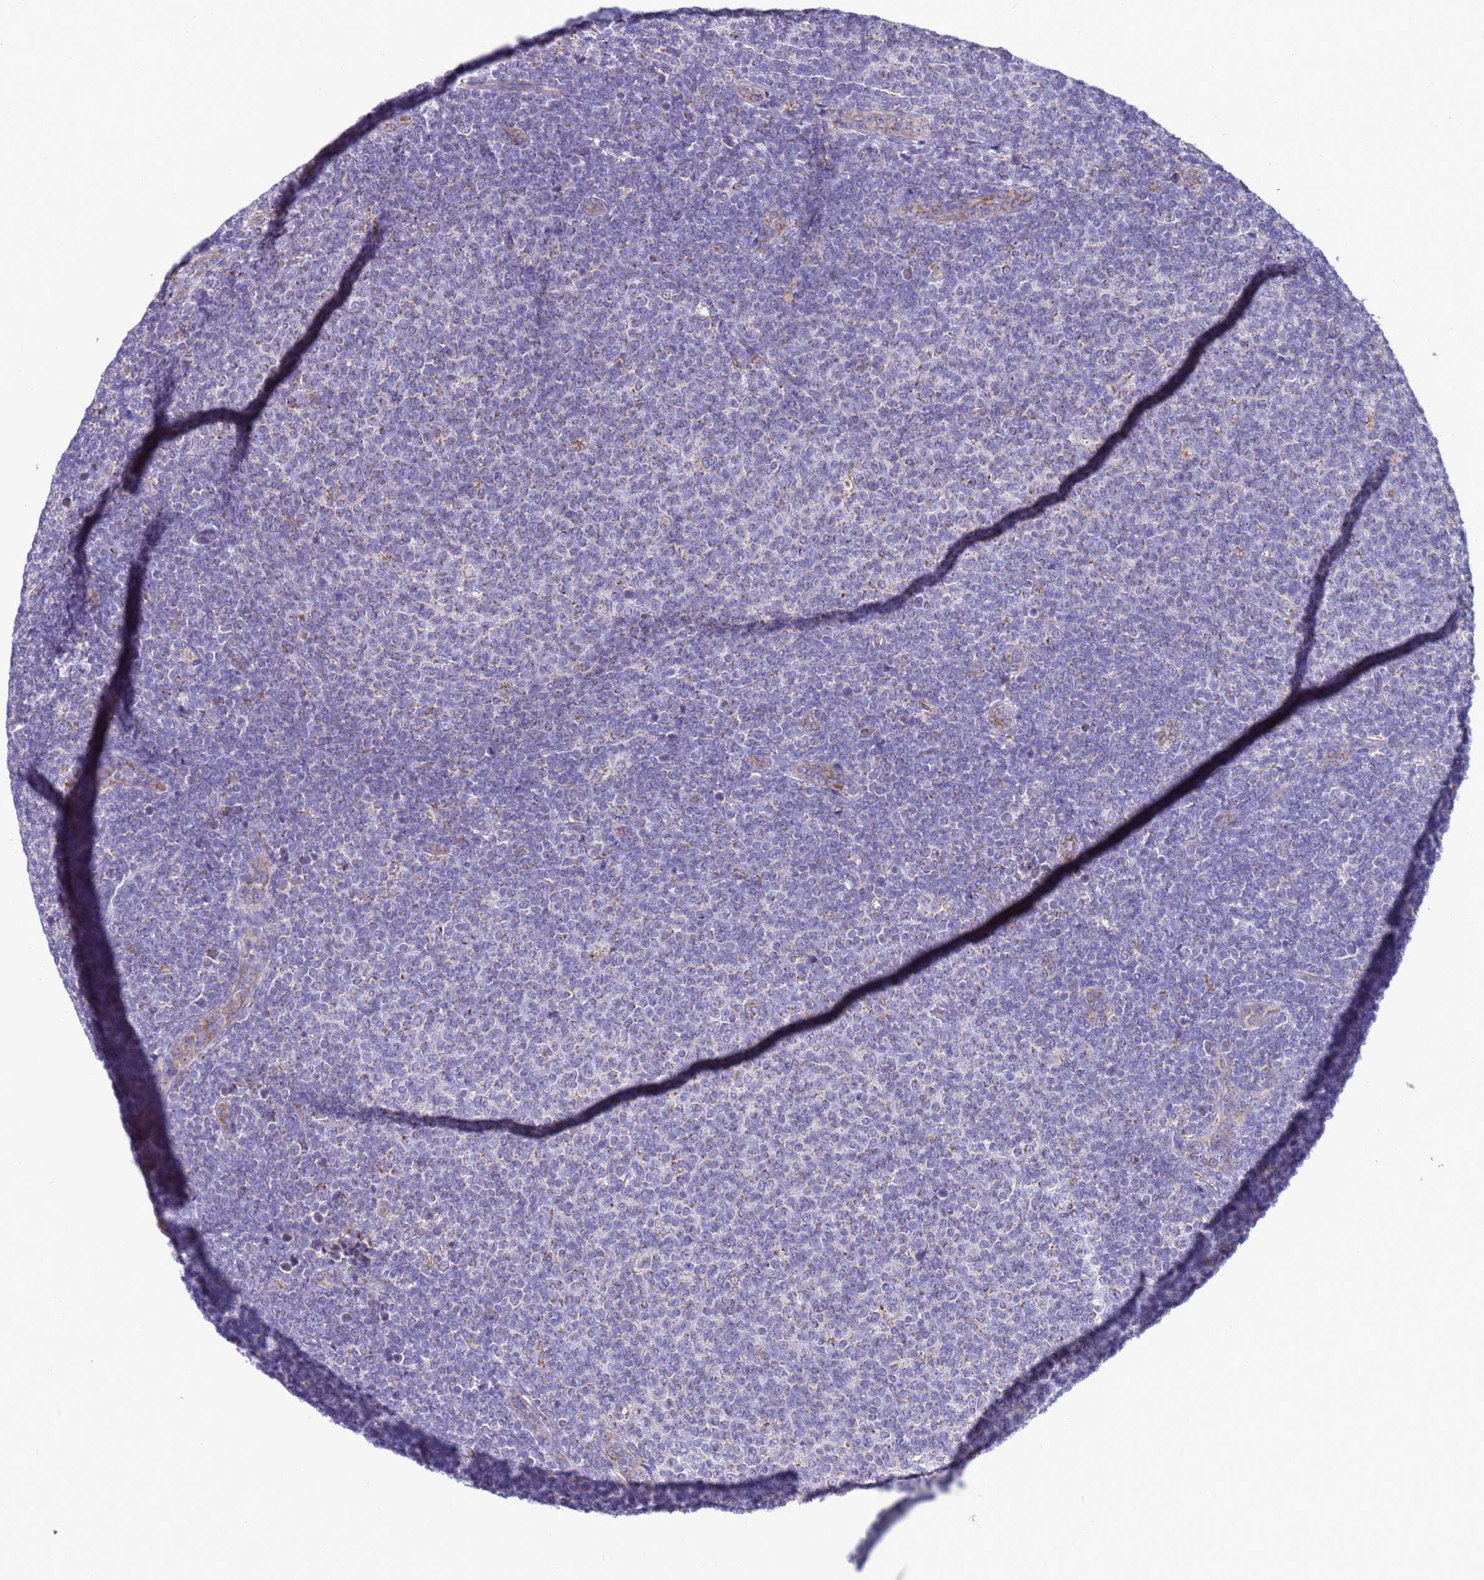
{"staining": {"intensity": "negative", "quantity": "none", "location": "none"}, "tissue": "lymphoma", "cell_type": "Tumor cells", "image_type": "cancer", "snomed": [{"axis": "morphology", "description": "Malignant lymphoma, non-Hodgkin's type, Low grade"}, {"axis": "topography", "description": "Lymph node"}], "caption": "DAB immunohistochemical staining of human low-grade malignant lymphoma, non-Hodgkin's type reveals no significant staining in tumor cells.", "gene": "CCDC191", "patient": {"sex": "male", "age": 66}}